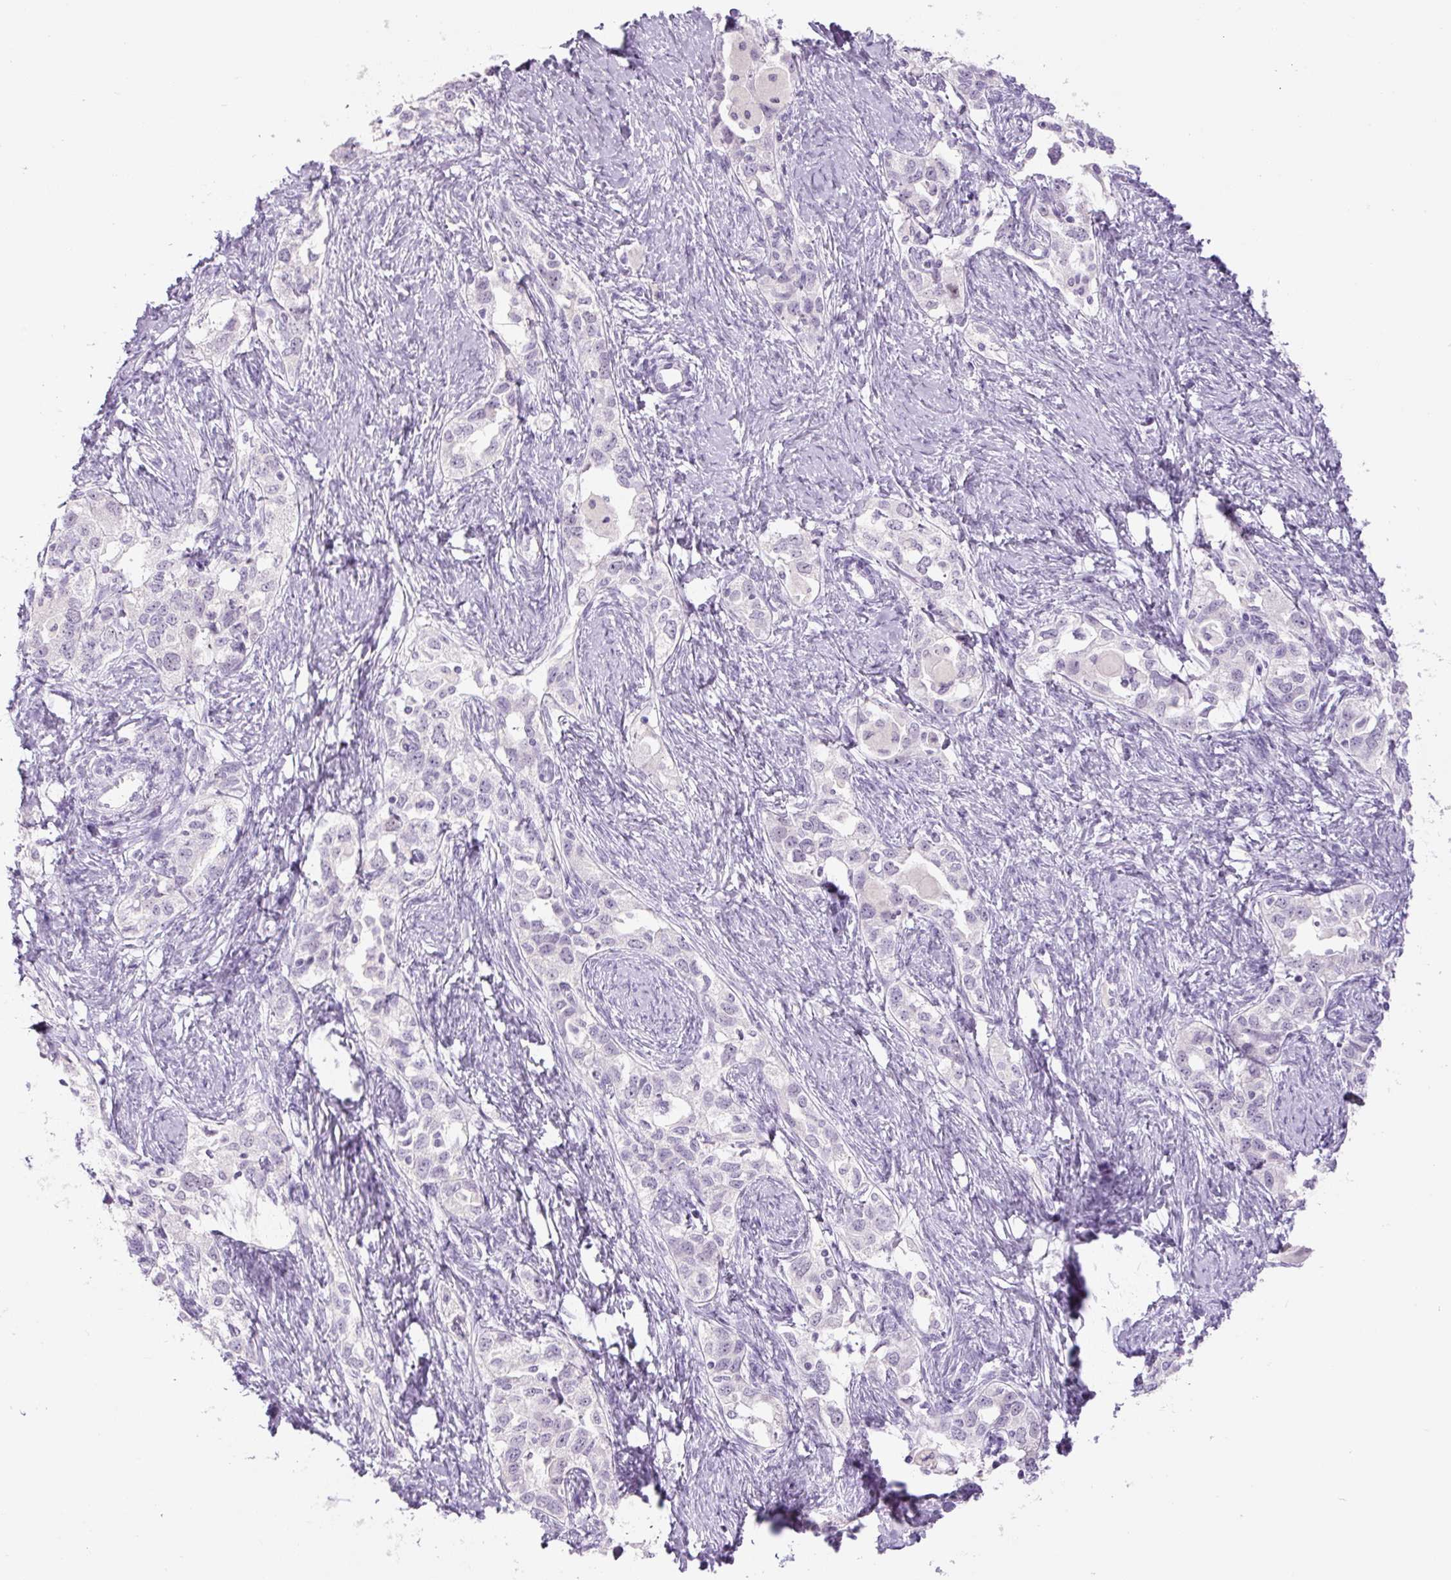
{"staining": {"intensity": "negative", "quantity": "none", "location": "none"}, "tissue": "ovarian cancer", "cell_type": "Tumor cells", "image_type": "cancer", "snomed": [{"axis": "morphology", "description": "Carcinoma, NOS"}, {"axis": "morphology", "description": "Cystadenocarcinoma, serous, NOS"}, {"axis": "topography", "description": "Ovary"}], "caption": "IHC photomicrograph of human ovarian carcinoma stained for a protein (brown), which demonstrates no positivity in tumor cells.", "gene": "SIX1", "patient": {"sex": "female", "age": 69}}